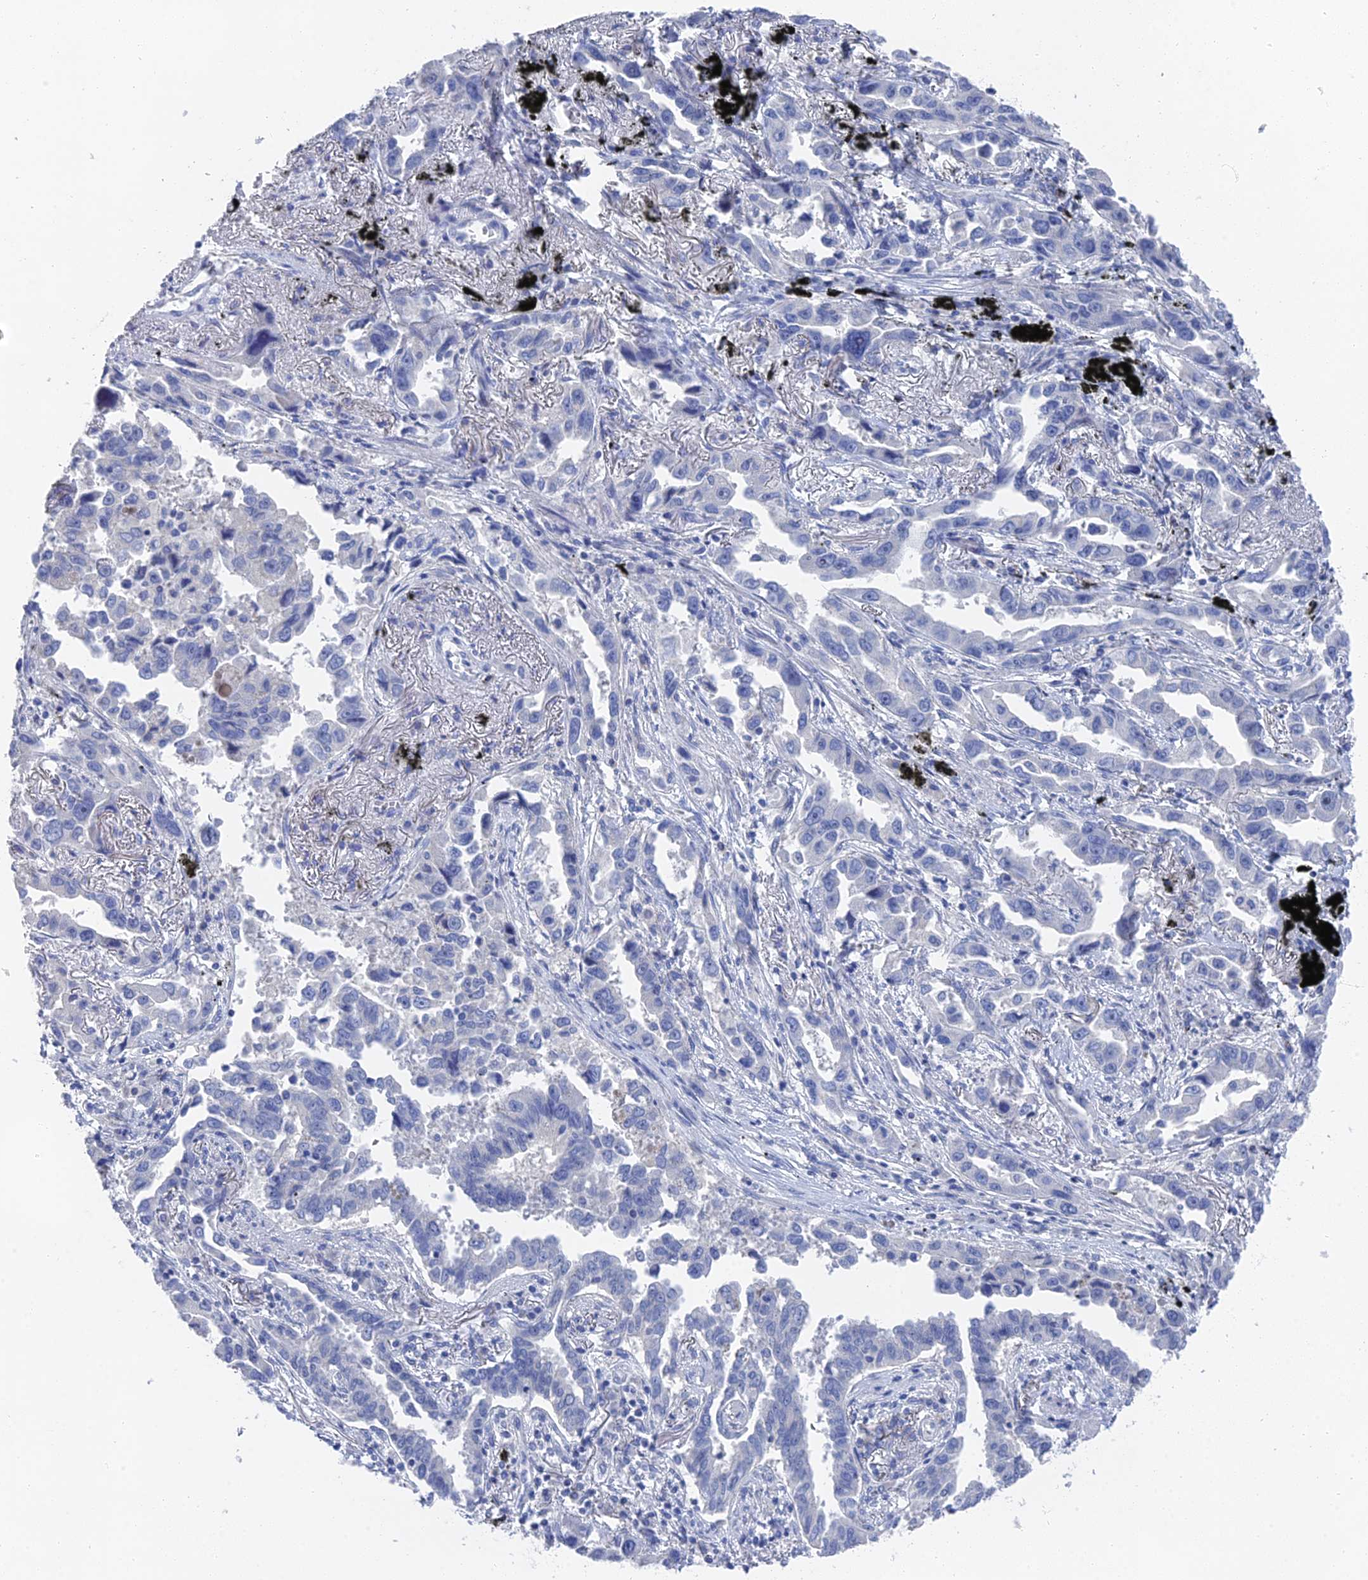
{"staining": {"intensity": "negative", "quantity": "none", "location": "none"}, "tissue": "lung cancer", "cell_type": "Tumor cells", "image_type": "cancer", "snomed": [{"axis": "morphology", "description": "Adenocarcinoma, NOS"}, {"axis": "topography", "description": "Lung"}], "caption": "Adenocarcinoma (lung) was stained to show a protein in brown. There is no significant positivity in tumor cells. (Immunohistochemistry, brightfield microscopy, high magnification).", "gene": "GFAP", "patient": {"sex": "male", "age": 67}}